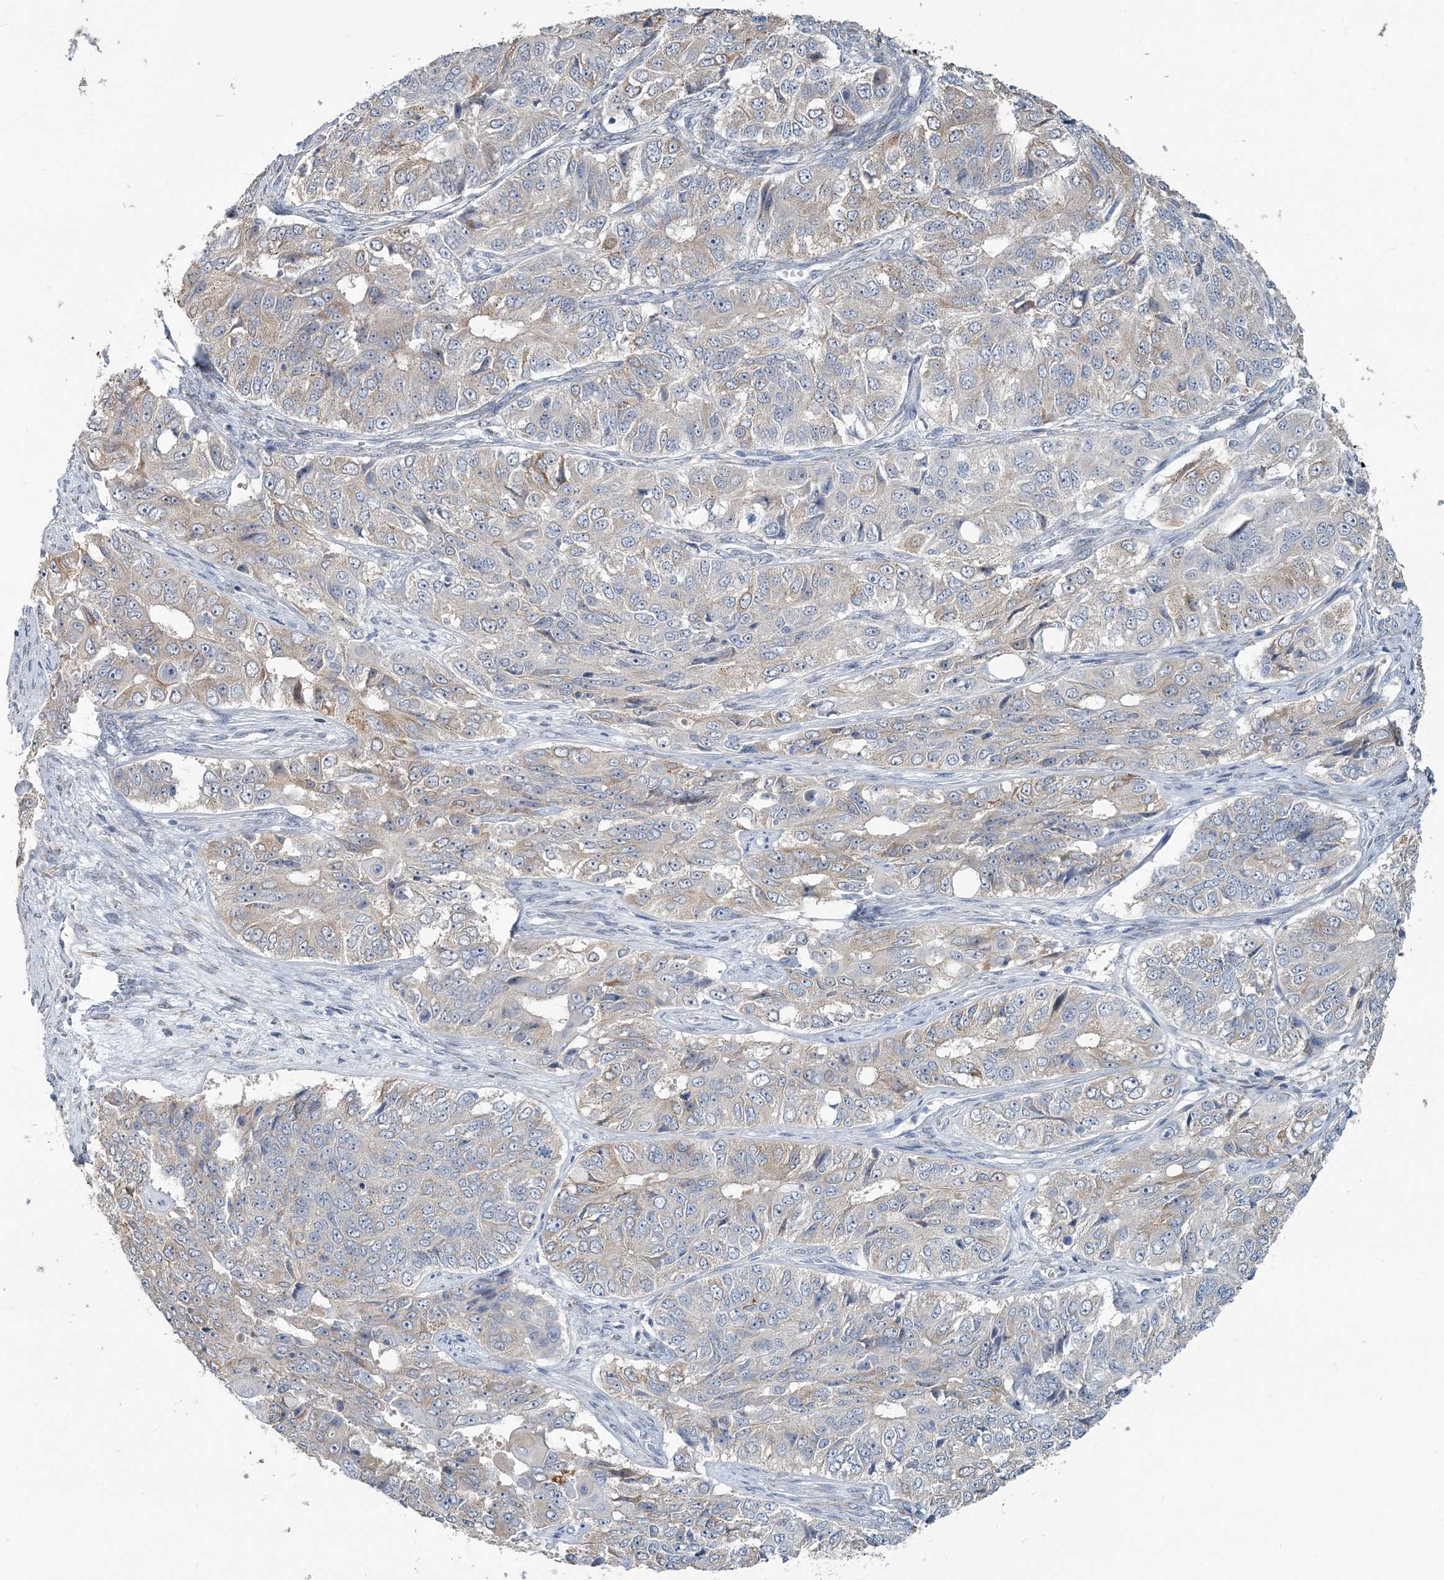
{"staining": {"intensity": "moderate", "quantity": "25%-75%", "location": "cytoplasmic/membranous"}, "tissue": "ovarian cancer", "cell_type": "Tumor cells", "image_type": "cancer", "snomed": [{"axis": "morphology", "description": "Carcinoma, endometroid"}, {"axis": "topography", "description": "Ovary"}], "caption": "Immunohistochemical staining of ovarian cancer shows moderate cytoplasmic/membranous protein expression in about 25%-75% of tumor cells.", "gene": "CMBL", "patient": {"sex": "female", "age": 51}}